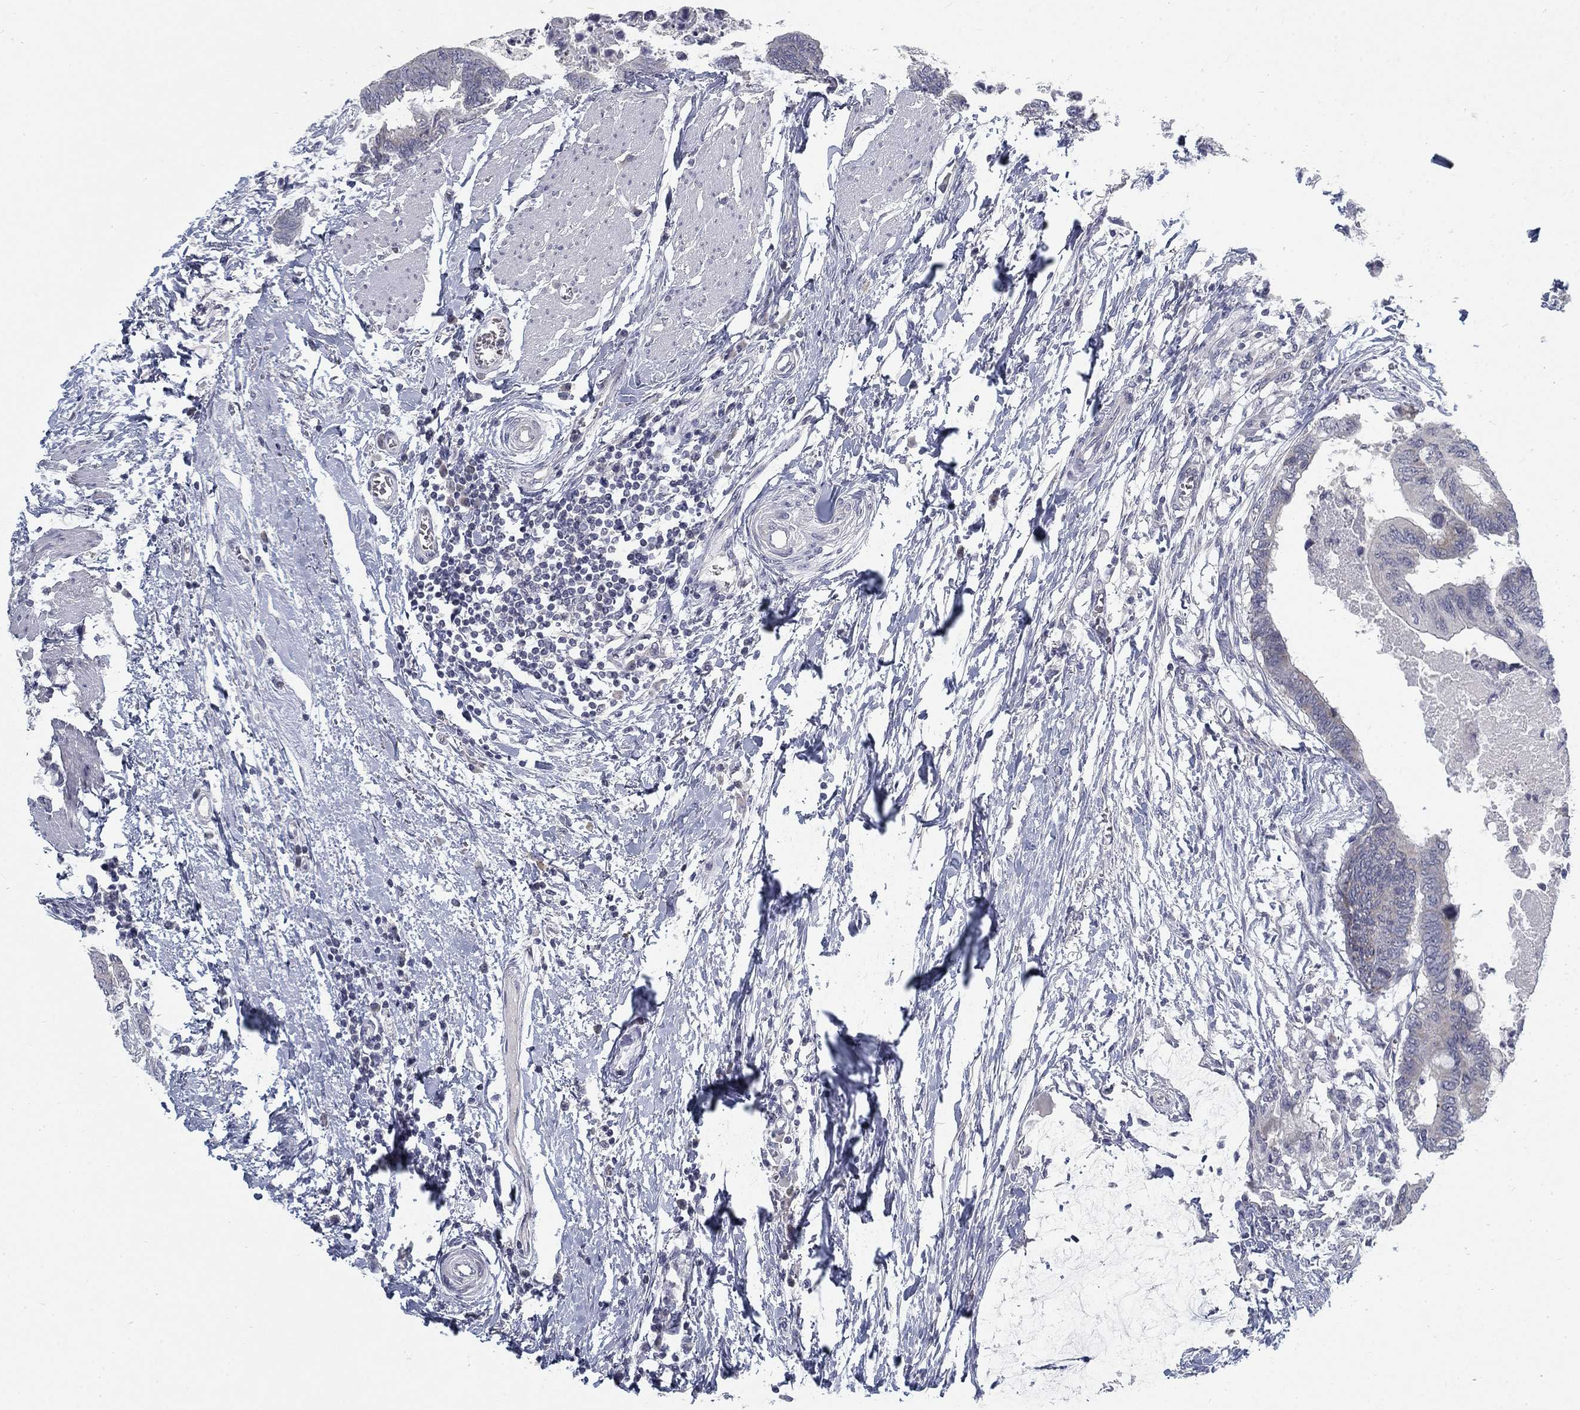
{"staining": {"intensity": "weak", "quantity": "<25%", "location": "cytoplasmic/membranous"}, "tissue": "colorectal cancer", "cell_type": "Tumor cells", "image_type": "cancer", "snomed": [{"axis": "morphology", "description": "Normal tissue, NOS"}, {"axis": "morphology", "description": "Adenocarcinoma, NOS"}, {"axis": "topography", "description": "Rectum"}, {"axis": "topography", "description": "Peripheral nerve tissue"}], "caption": "A high-resolution histopathology image shows immunohistochemistry staining of colorectal cancer (adenocarcinoma), which exhibits no significant staining in tumor cells.", "gene": "ATP1A3", "patient": {"sex": "male", "age": 92}}